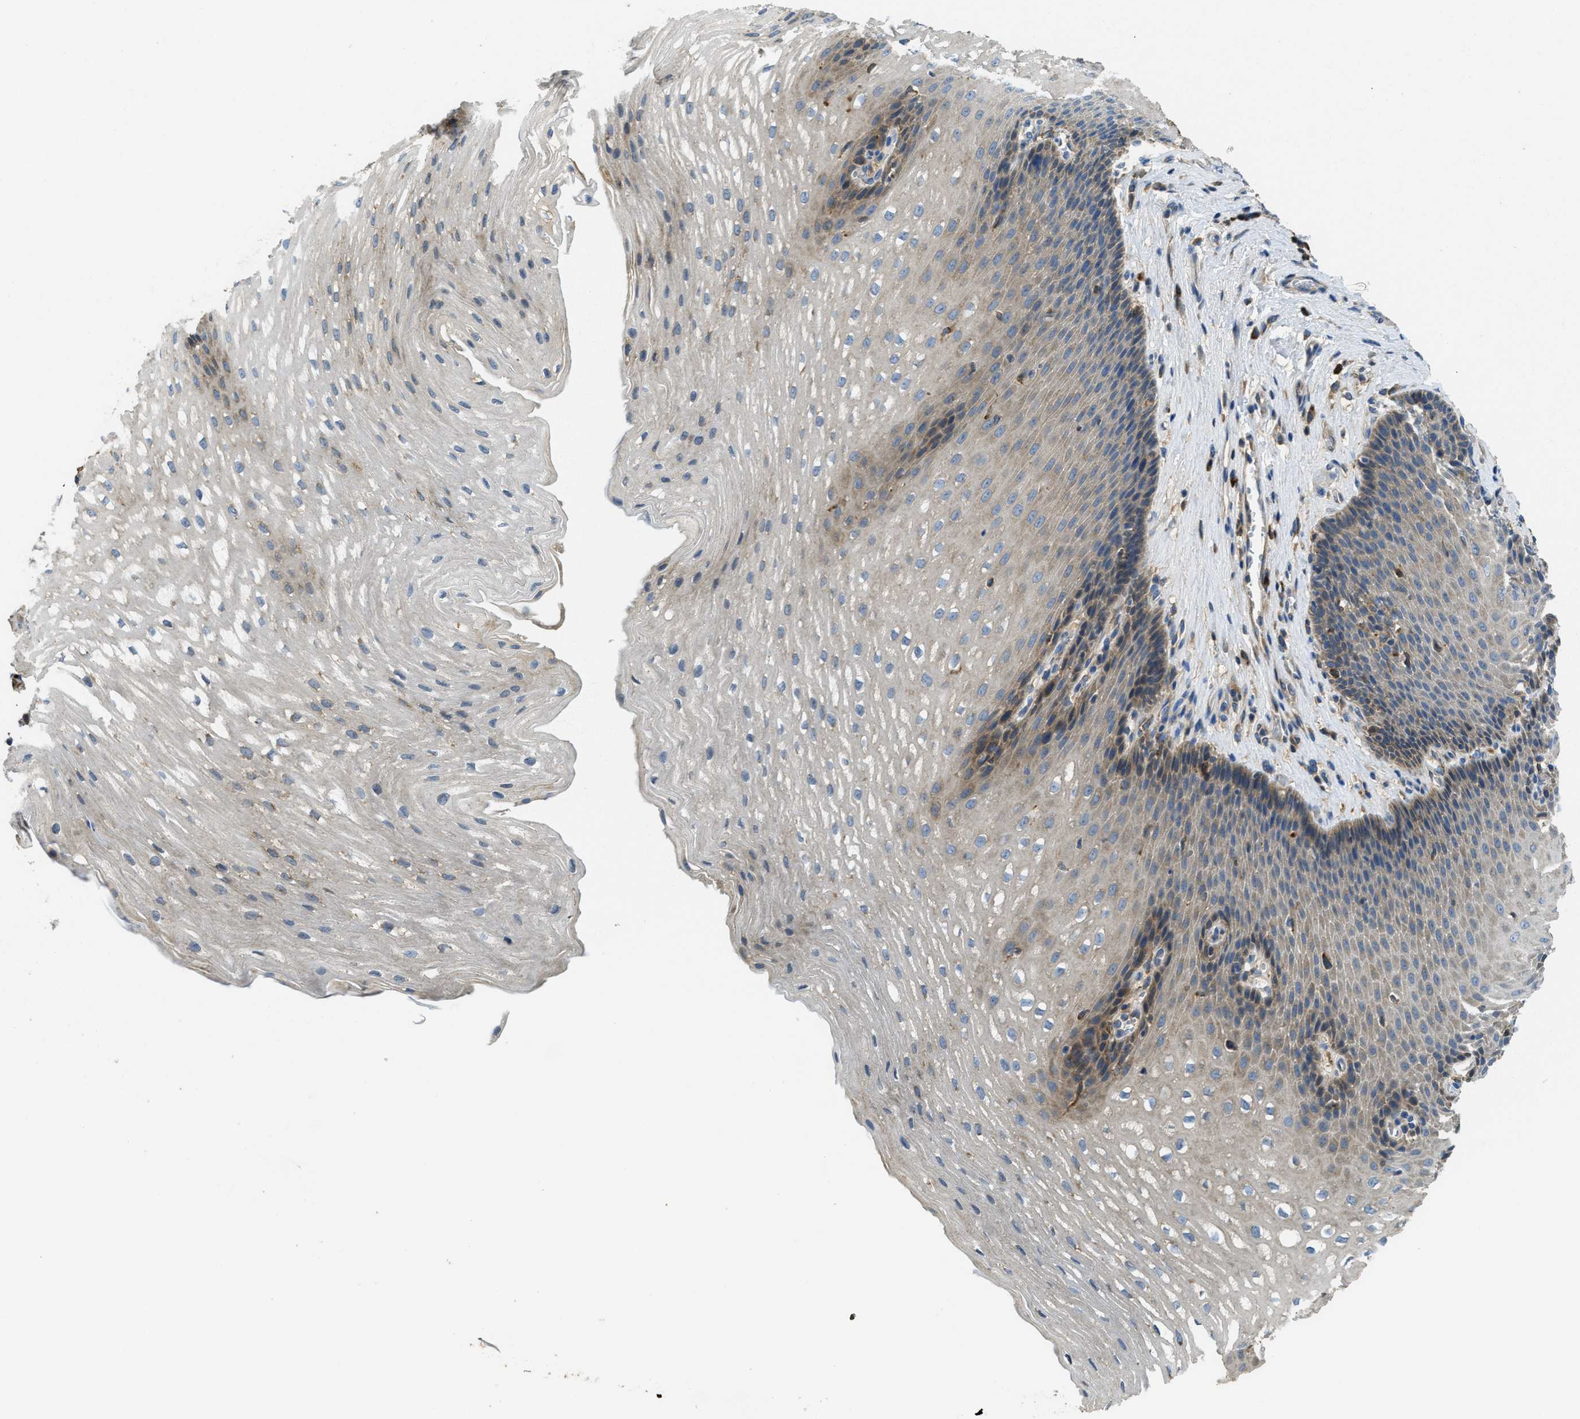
{"staining": {"intensity": "weak", "quantity": "<25%", "location": "cytoplasmic/membranous"}, "tissue": "esophagus", "cell_type": "Squamous epithelial cells", "image_type": "normal", "snomed": [{"axis": "morphology", "description": "Normal tissue, NOS"}, {"axis": "topography", "description": "Esophagus"}], "caption": "IHC histopathology image of unremarkable esophagus: esophagus stained with DAB shows no significant protein expression in squamous epithelial cells.", "gene": "SSR1", "patient": {"sex": "male", "age": 48}}